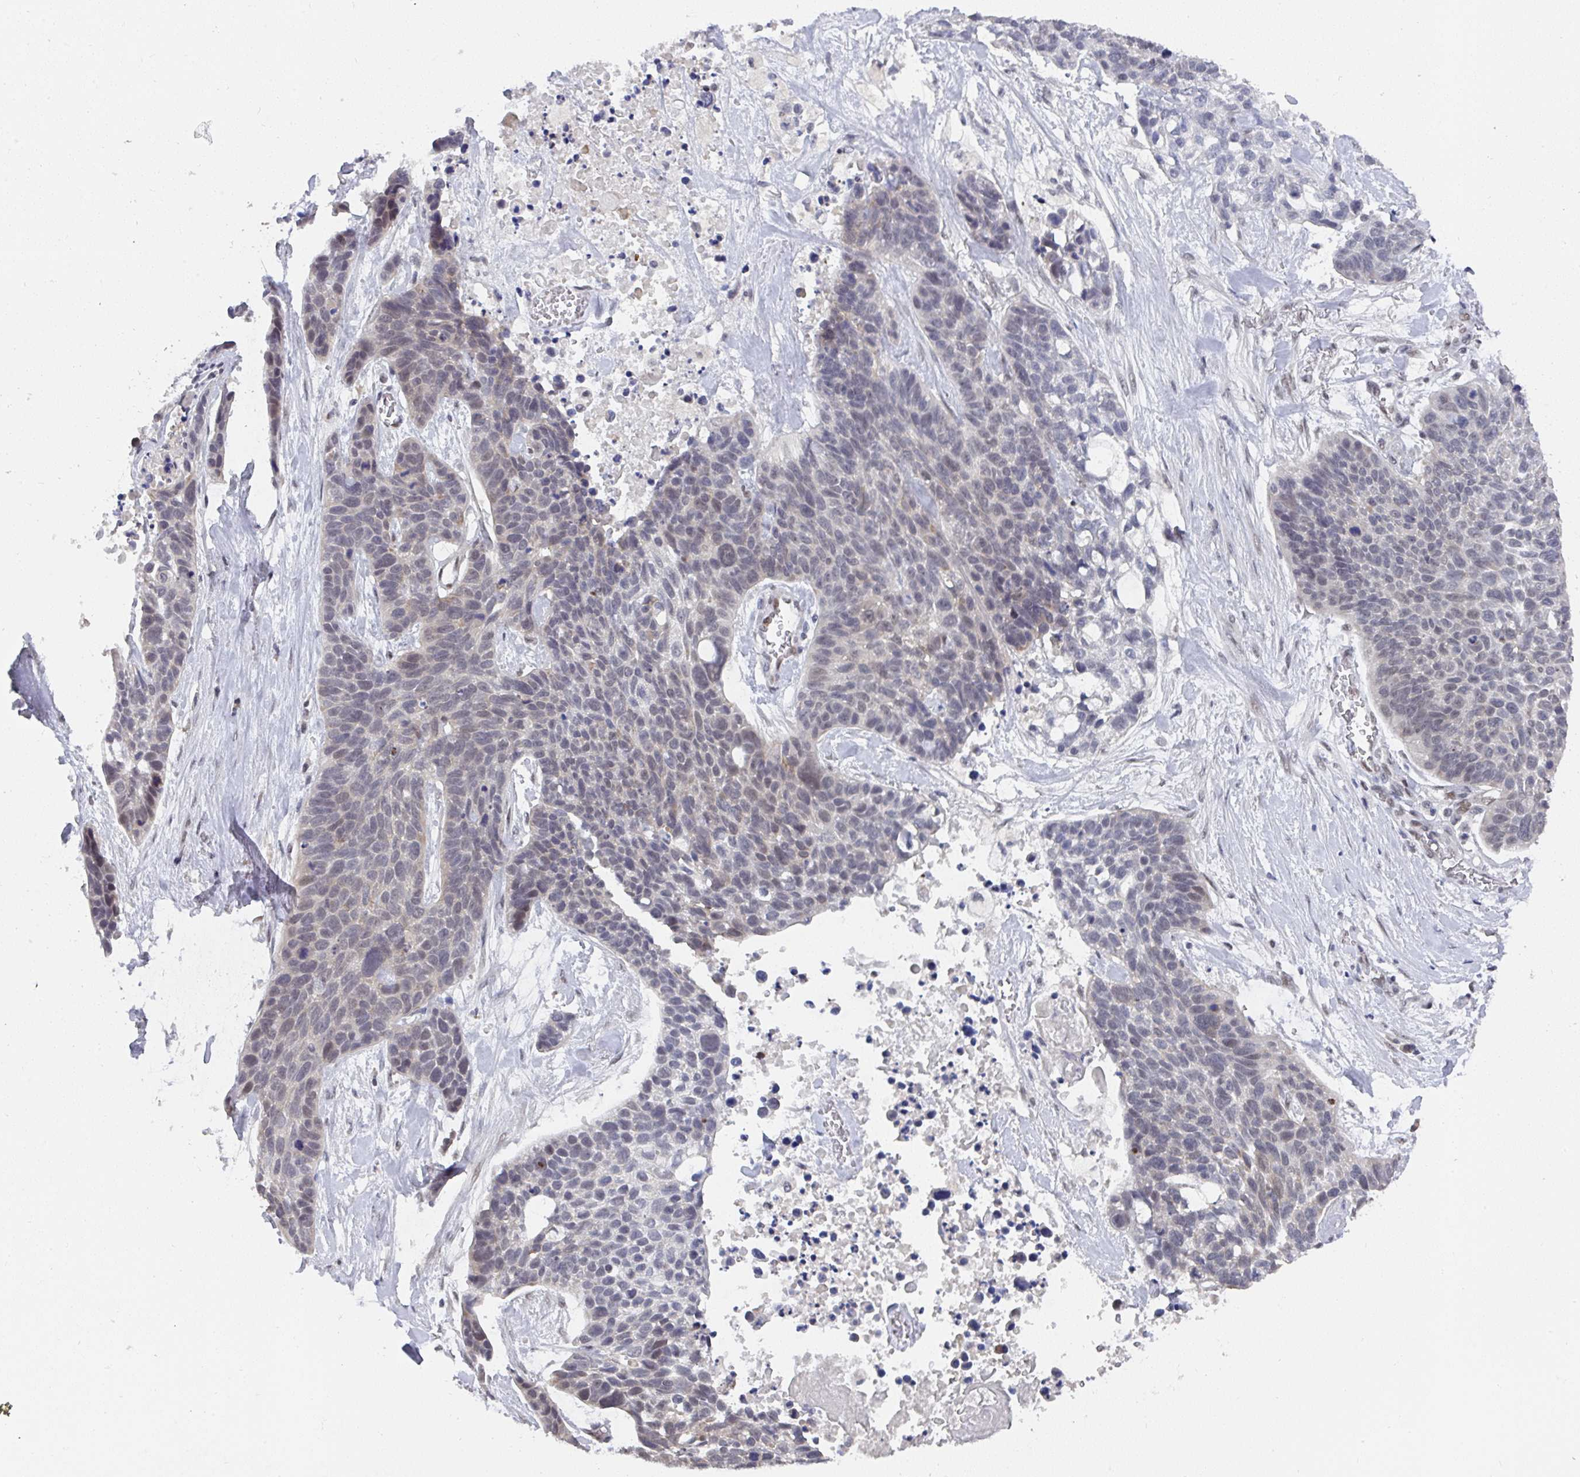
{"staining": {"intensity": "weak", "quantity": "25%-75%", "location": "nuclear"}, "tissue": "lung cancer", "cell_type": "Tumor cells", "image_type": "cancer", "snomed": [{"axis": "morphology", "description": "Squamous cell carcinoma, NOS"}, {"axis": "topography", "description": "Lung"}], "caption": "A brown stain labels weak nuclear staining of a protein in human squamous cell carcinoma (lung) tumor cells. (DAB (3,3'-diaminobenzidine) IHC with brightfield microscopy, high magnification).", "gene": "JMJD1C", "patient": {"sex": "male", "age": 62}}